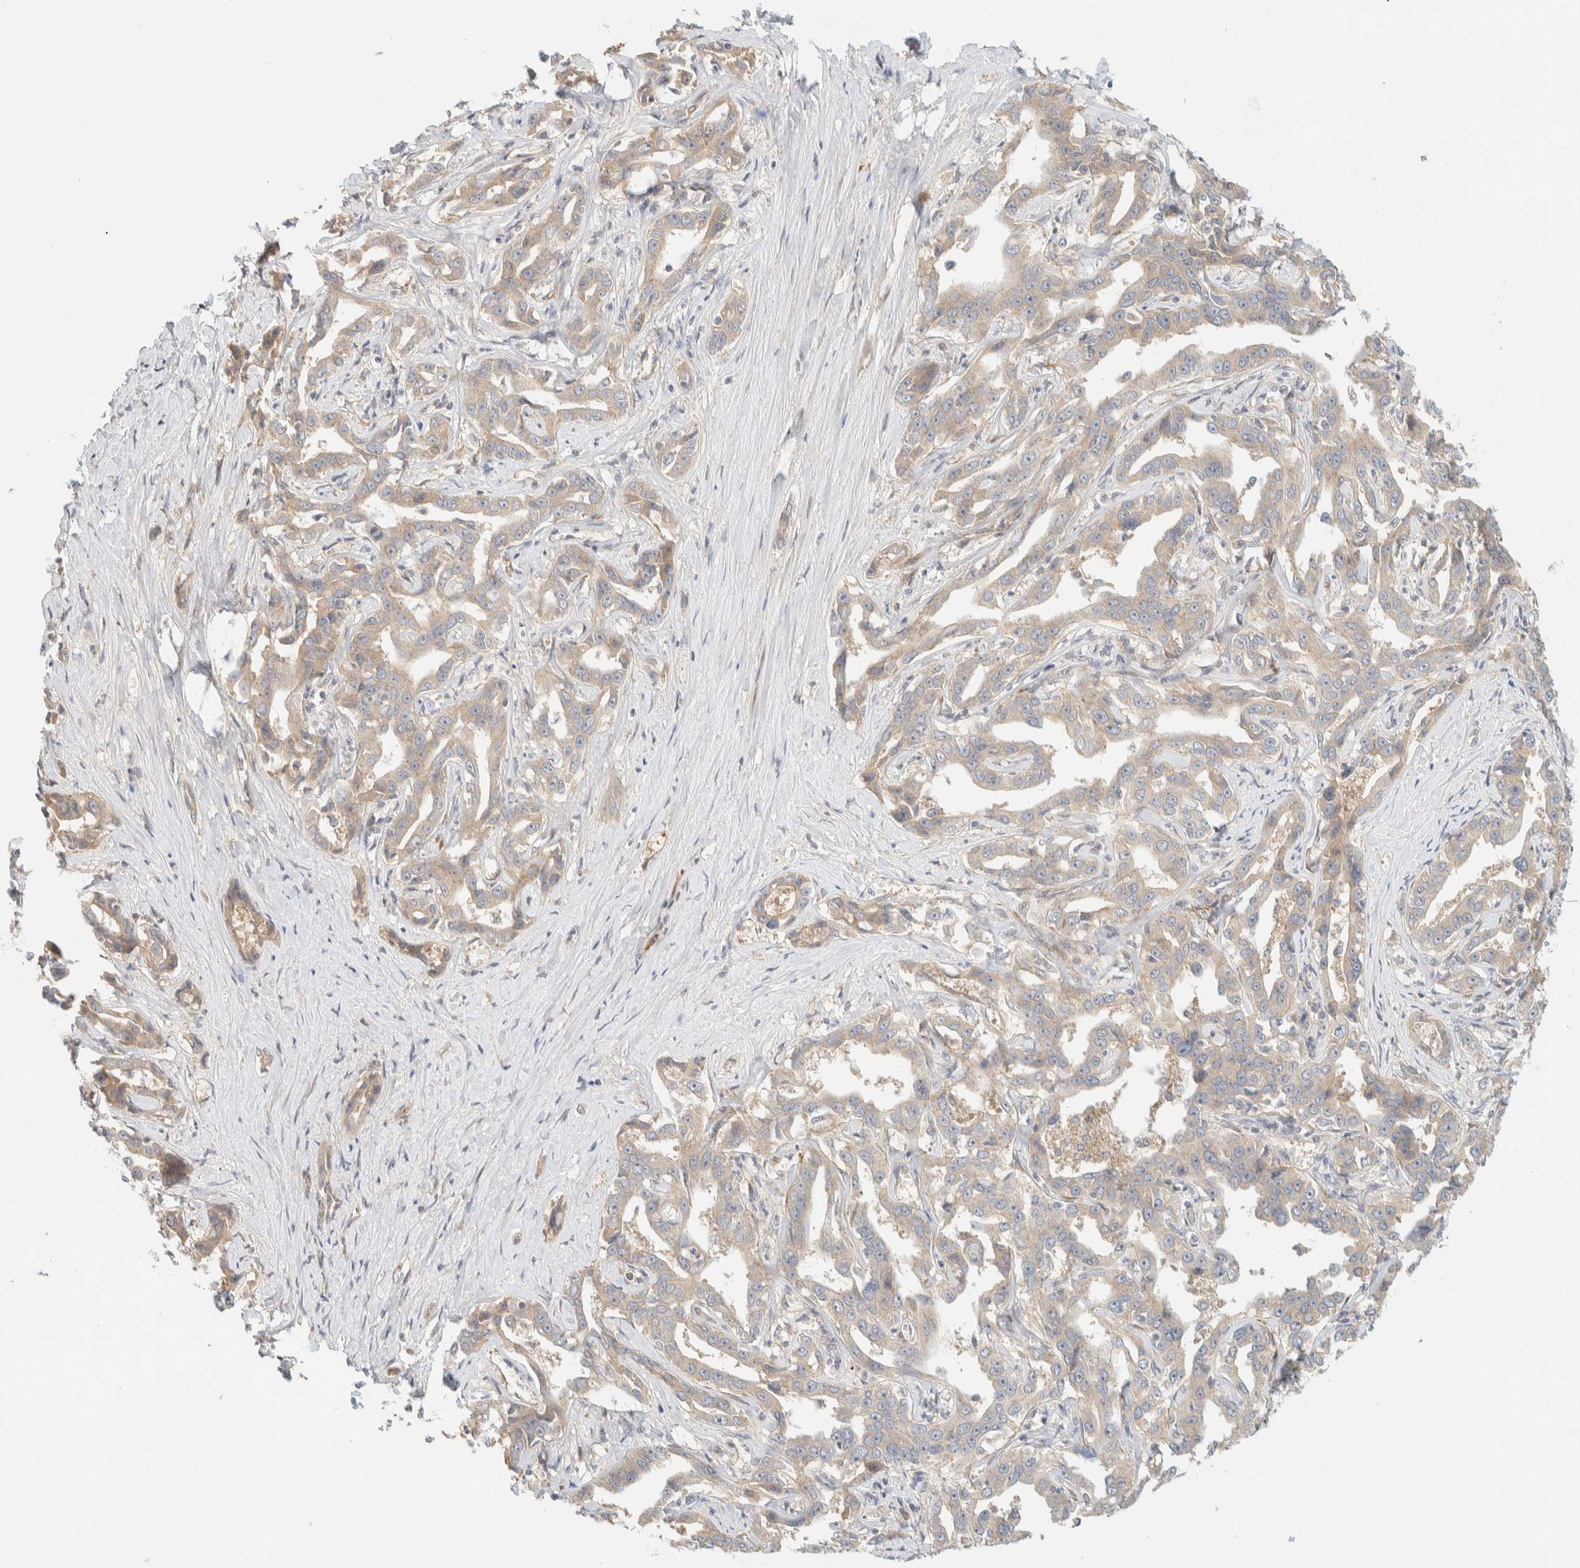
{"staining": {"intensity": "weak", "quantity": ">75%", "location": "cytoplasmic/membranous"}, "tissue": "liver cancer", "cell_type": "Tumor cells", "image_type": "cancer", "snomed": [{"axis": "morphology", "description": "Cholangiocarcinoma"}, {"axis": "topography", "description": "Liver"}], "caption": "A low amount of weak cytoplasmic/membranous positivity is present in about >75% of tumor cells in liver cancer tissue.", "gene": "FAT1", "patient": {"sex": "male", "age": 59}}